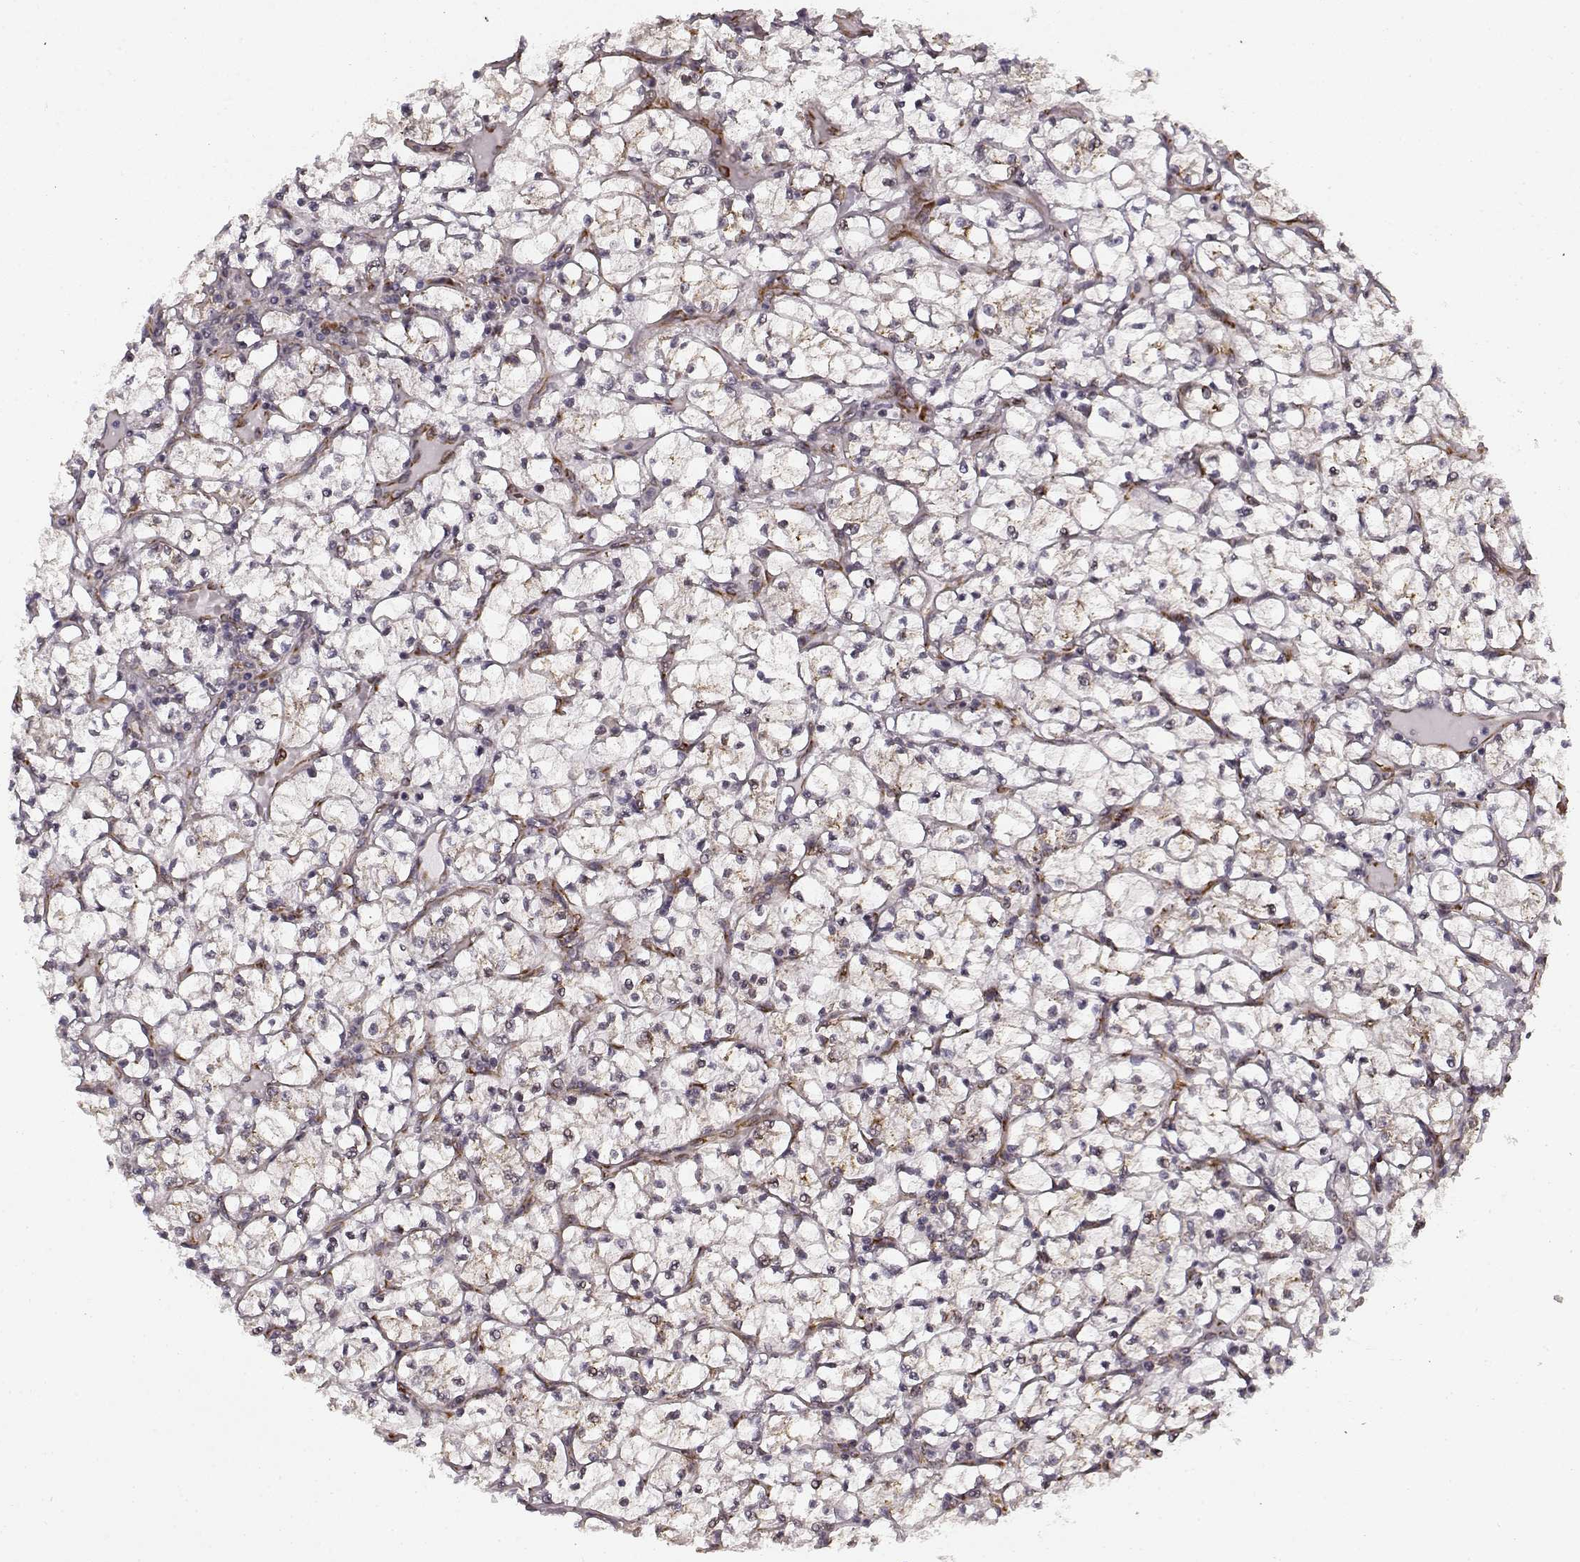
{"staining": {"intensity": "negative", "quantity": "none", "location": "none"}, "tissue": "renal cancer", "cell_type": "Tumor cells", "image_type": "cancer", "snomed": [{"axis": "morphology", "description": "Adenocarcinoma, NOS"}, {"axis": "topography", "description": "Kidney"}], "caption": "Renal cancer was stained to show a protein in brown. There is no significant staining in tumor cells.", "gene": "TMEM14A", "patient": {"sex": "female", "age": 64}}